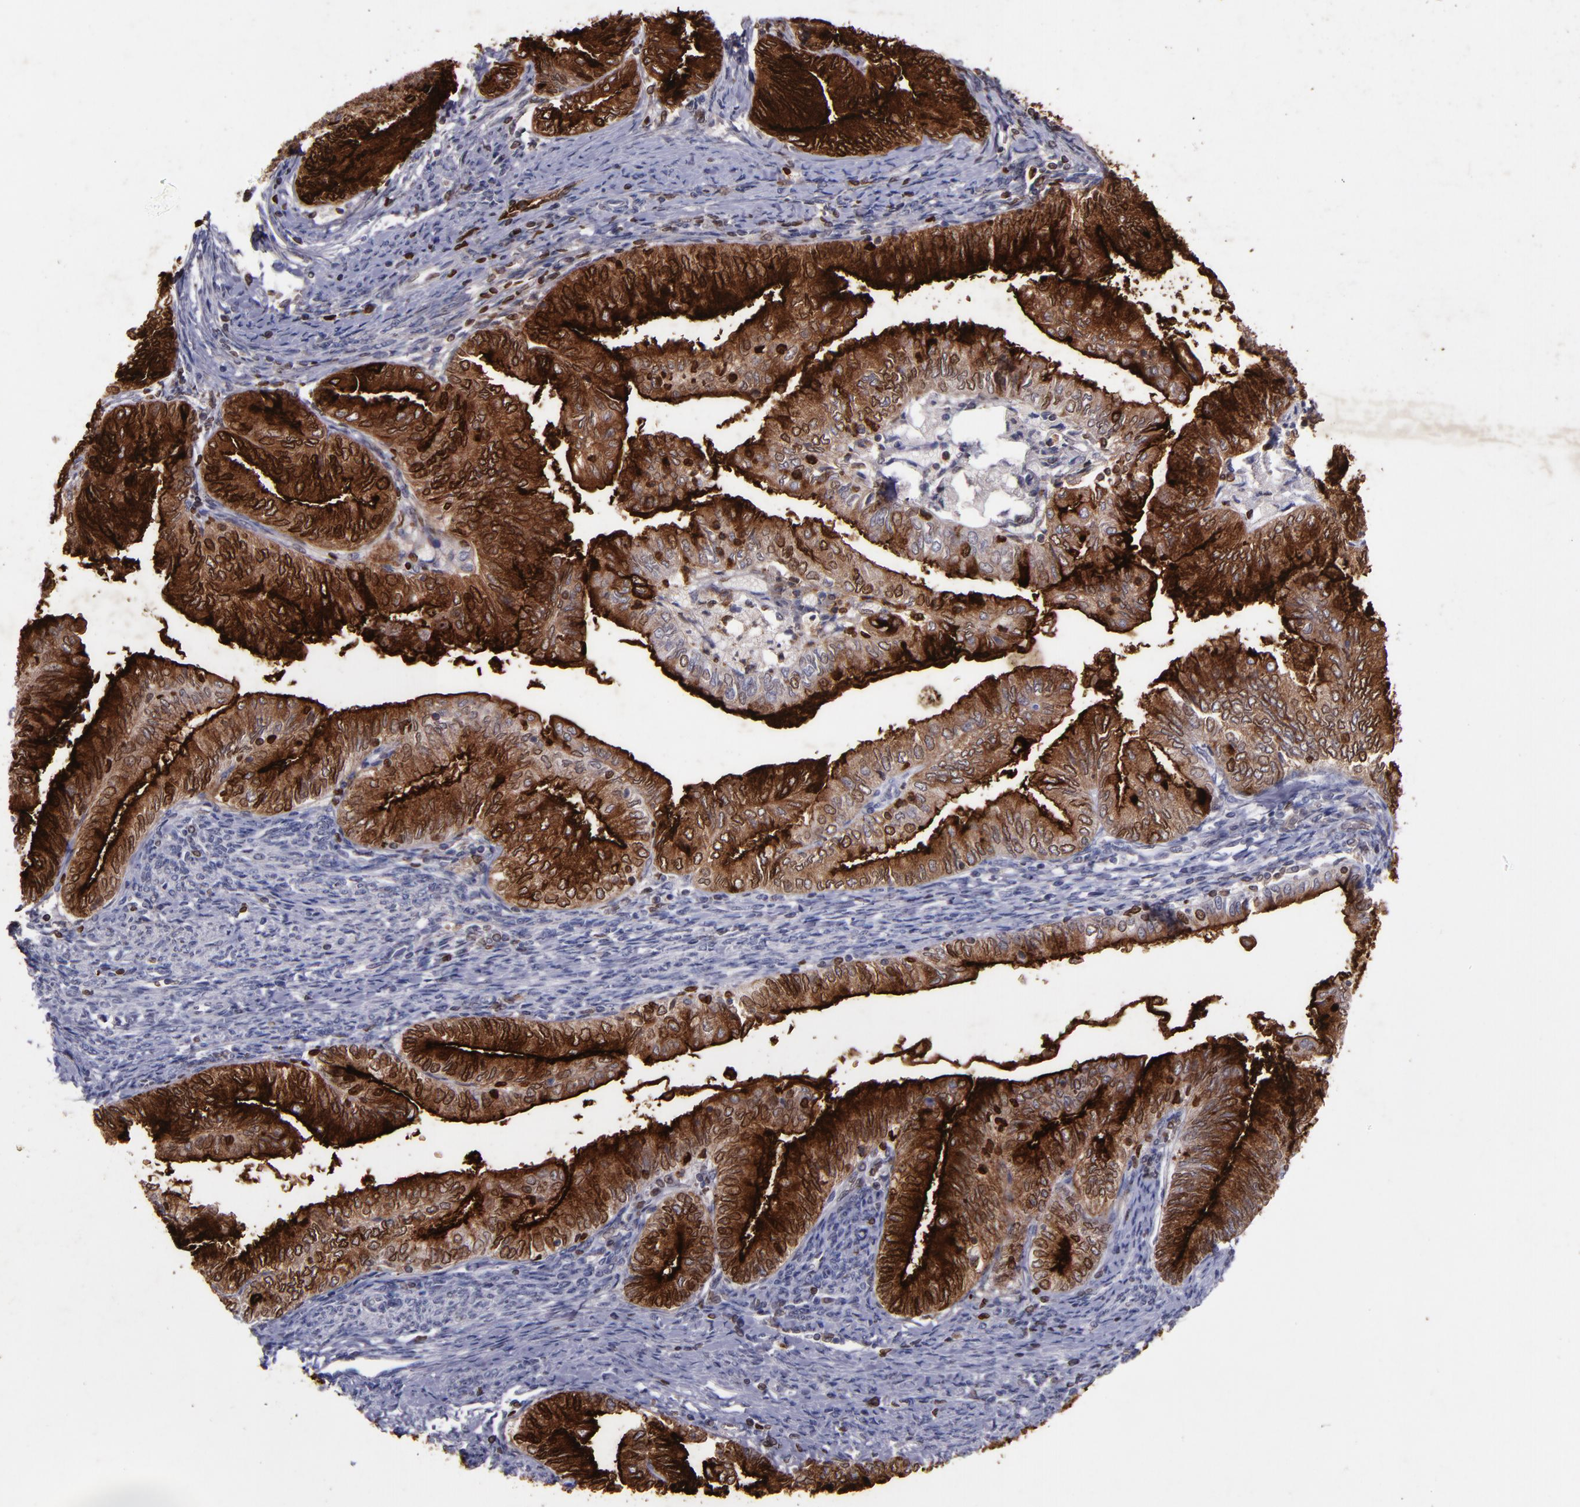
{"staining": {"intensity": "strong", "quantity": ">75%", "location": "cytoplasmic/membranous,nuclear"}, "tissue": "endometrial cancer", "cell_type": "Tumor cells", "image_type": "cancer", "snomed": [{"axis": "morphology", "description": "Adenocarcinoma, NOS"}, {"axis": "topography", "description": "Endometrium"}], "caption": "Endometrial cancer (adenocarcinoma) stained with DAB (3,3'-diaminobenzidine) immunohistochemistry (IHC) shows high levels of strong cytoplasmic/membranous and nuclear positivity in about >75% of tumor cells.", "gene": "MFGE8", "patient": {"sex": "female", "age": 66}}